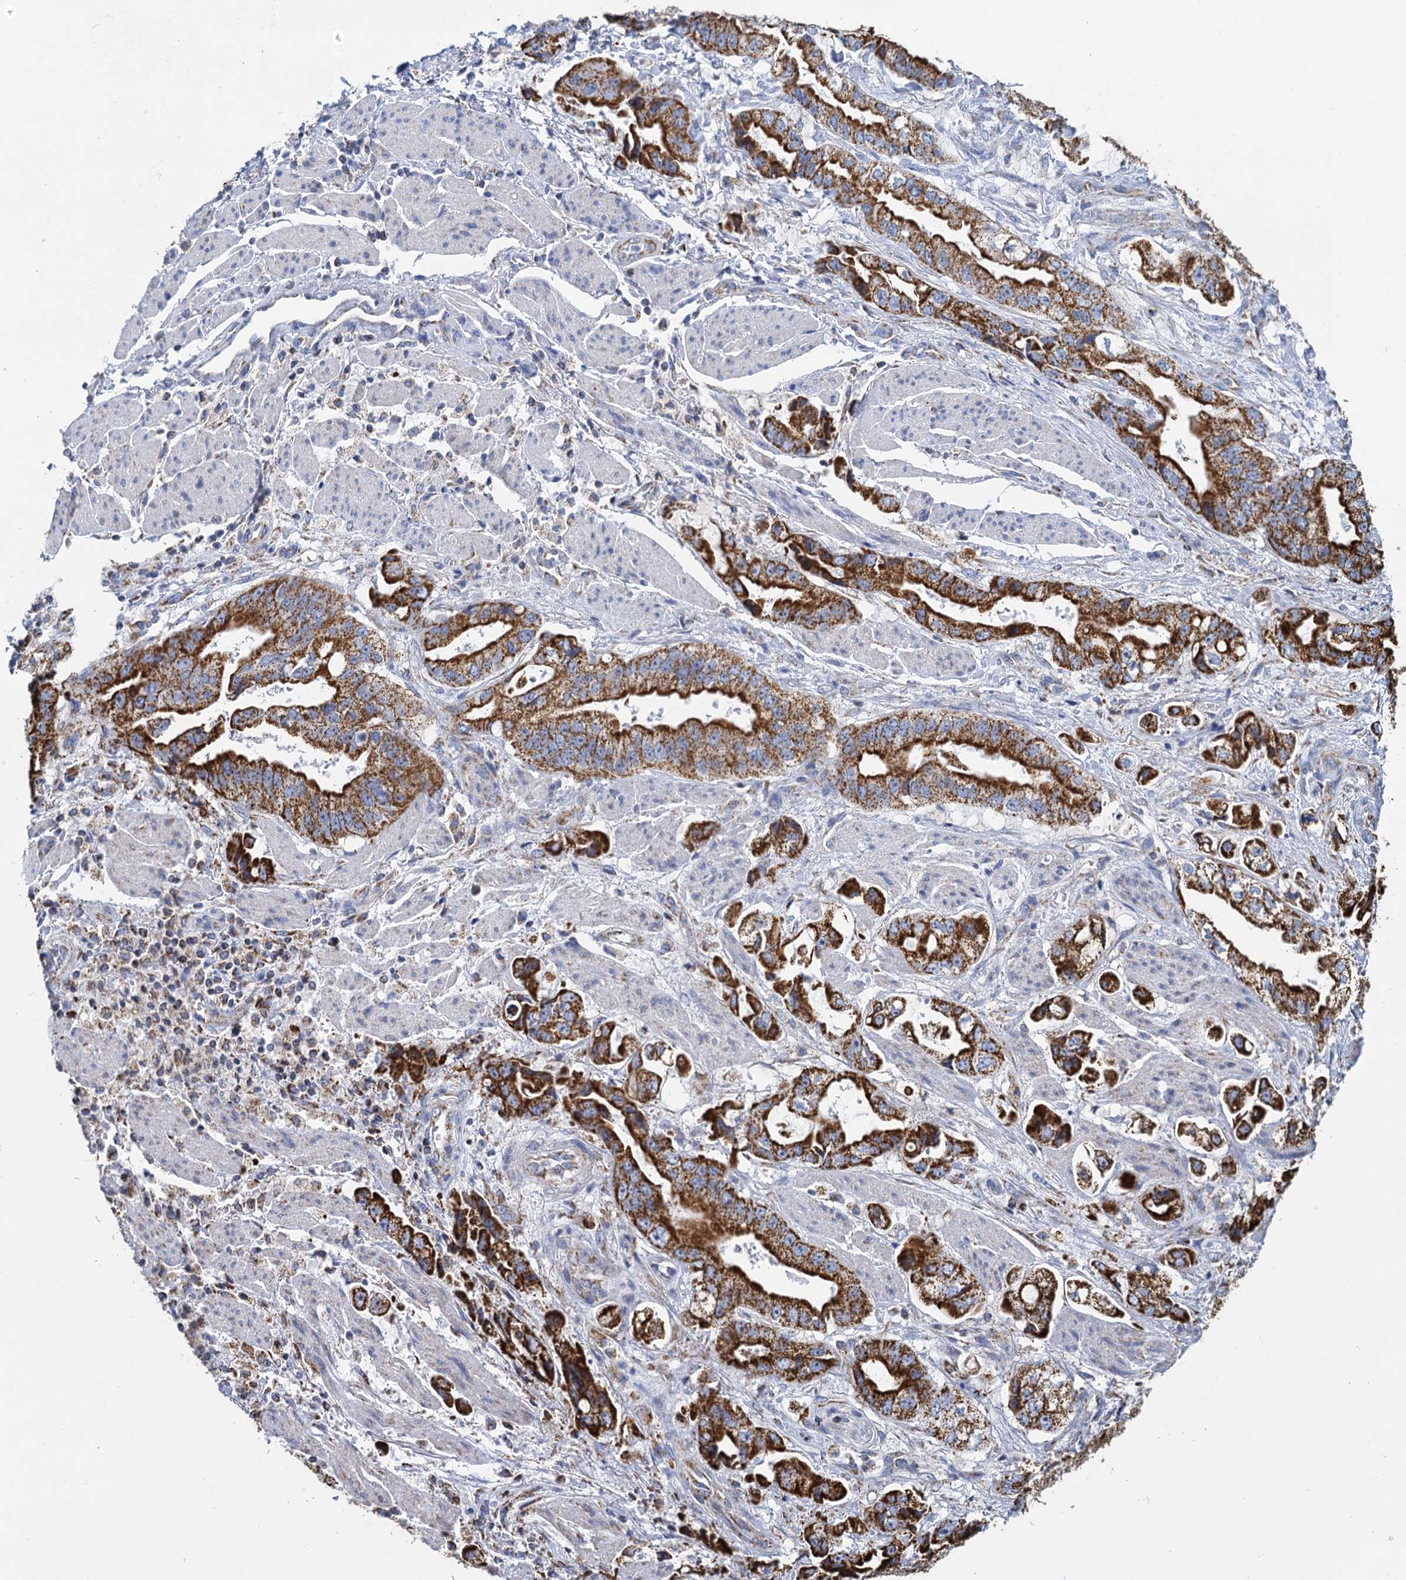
{"staining": {"intensity": "strong", "quantity": ">75%", "location": "cytoplasmic/membranous"}, "tissue": "stomach cancer", "cell_type": "Tumor cells", "image_type": "cancer", "snomed": [{"axis": "morphology", "description": "Adenocarcinoma, NOS"}, {"axis": "topography", "description": "Stomach"}], "caption": "Human stomach cancer (adenocarcinoma) stained for a protein (brown) exhibits strong cytoplasmic/membranous positive staining in about >75% of tumor cells.", "gene": "CCP110", "patient": {"sex": "male", "age": 62}}